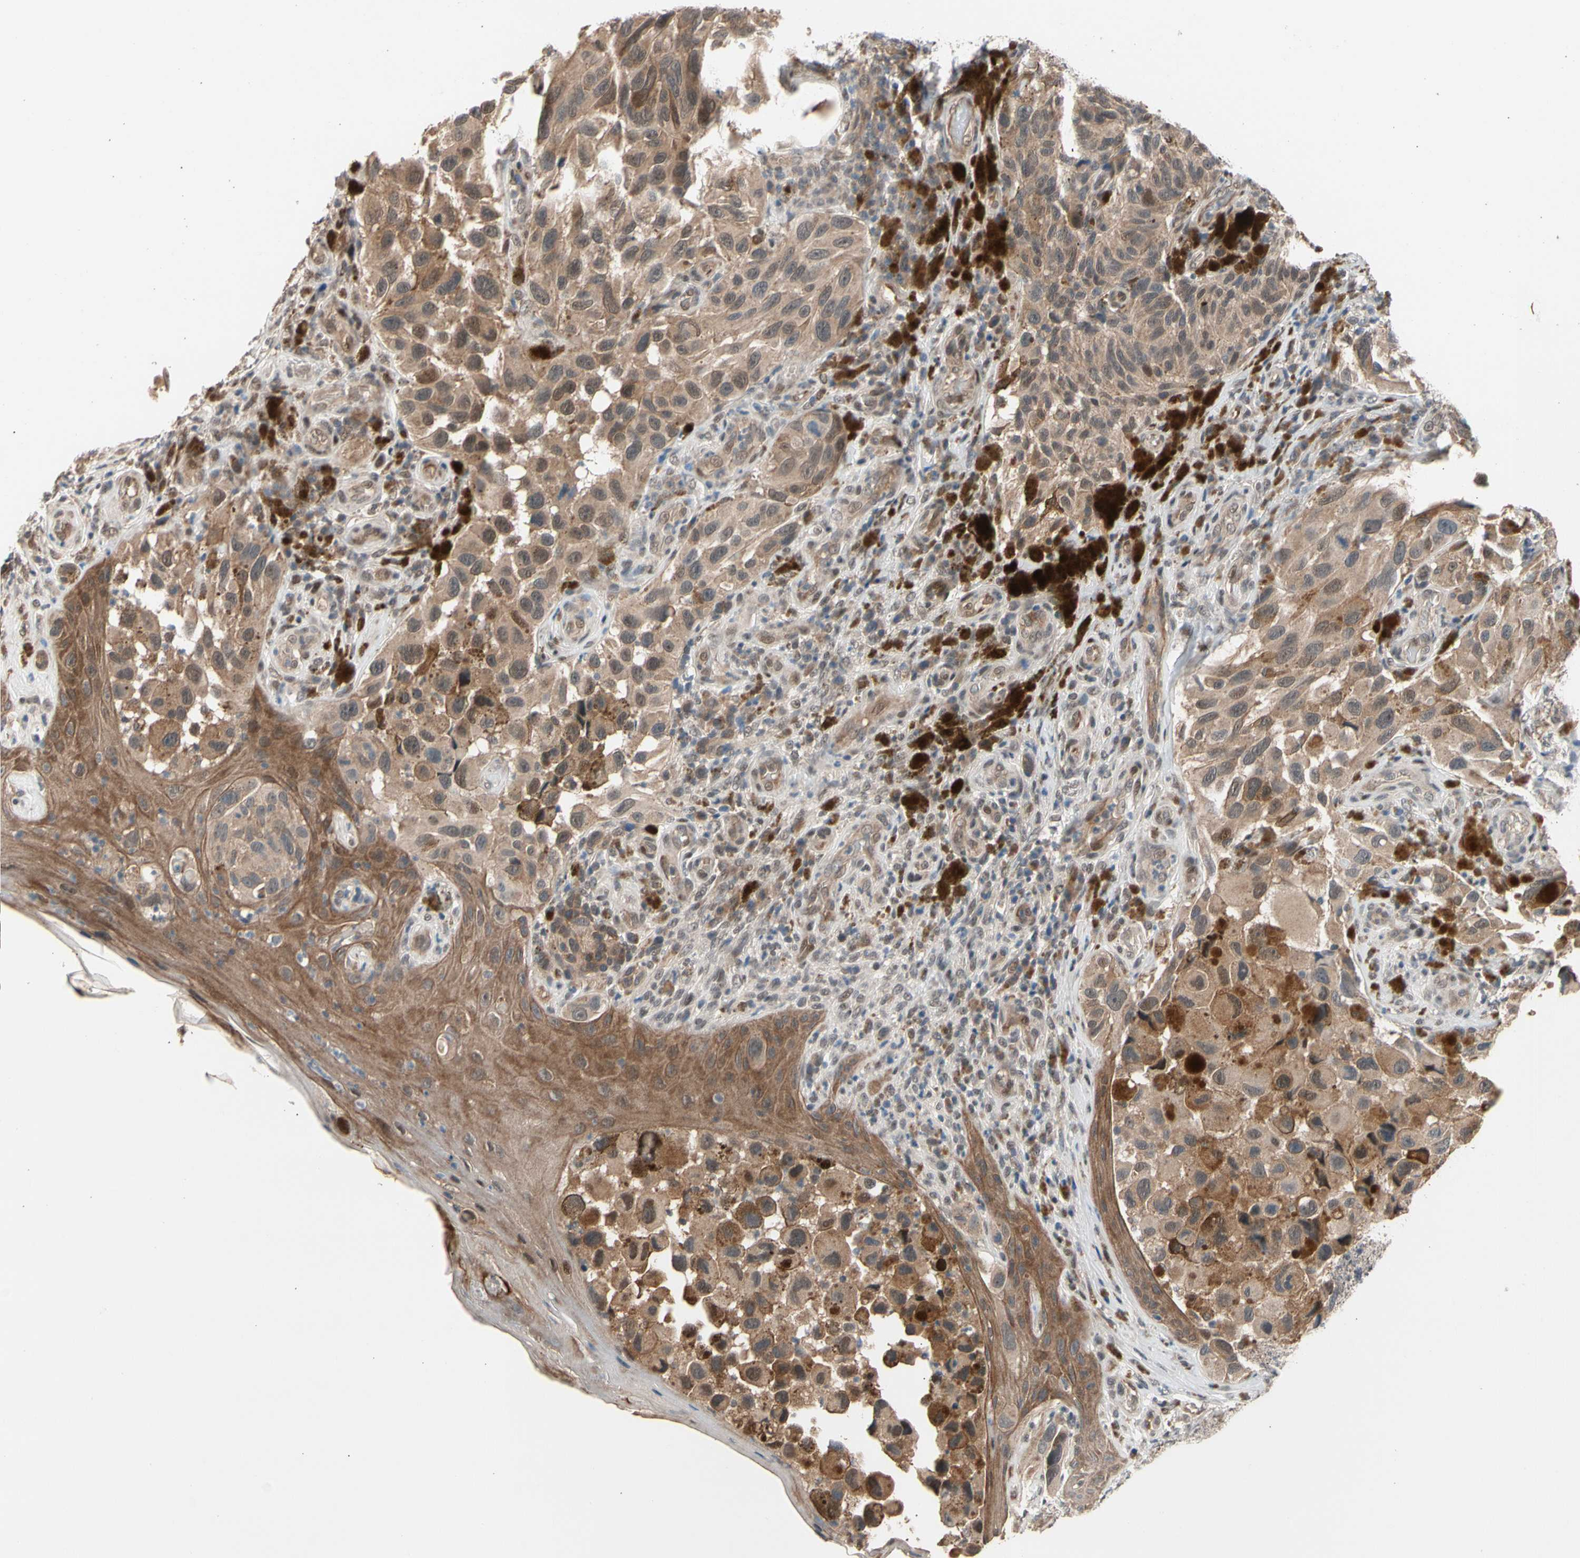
{"staining": {"intensity": "moderate", "quantity": ">75%", "location": "cytoplasmic/membranous"}, "tissue": "melanoma", "cell_type": "Tumor cells", "image_type": "cancer", "snomed": [{"axis": "morphology", "description": "Malignant melanoma, NOS"}, {"axis": "topography", "description": "Skin"}], "caption": "Melanoma was stained to show a protein in brown. There is medium levels of moderate cytoplasmic/membranous positivity in about >75% of tumor cells.", "gene": "NGEF", "patient": {"sex": "female", "age": 73}}